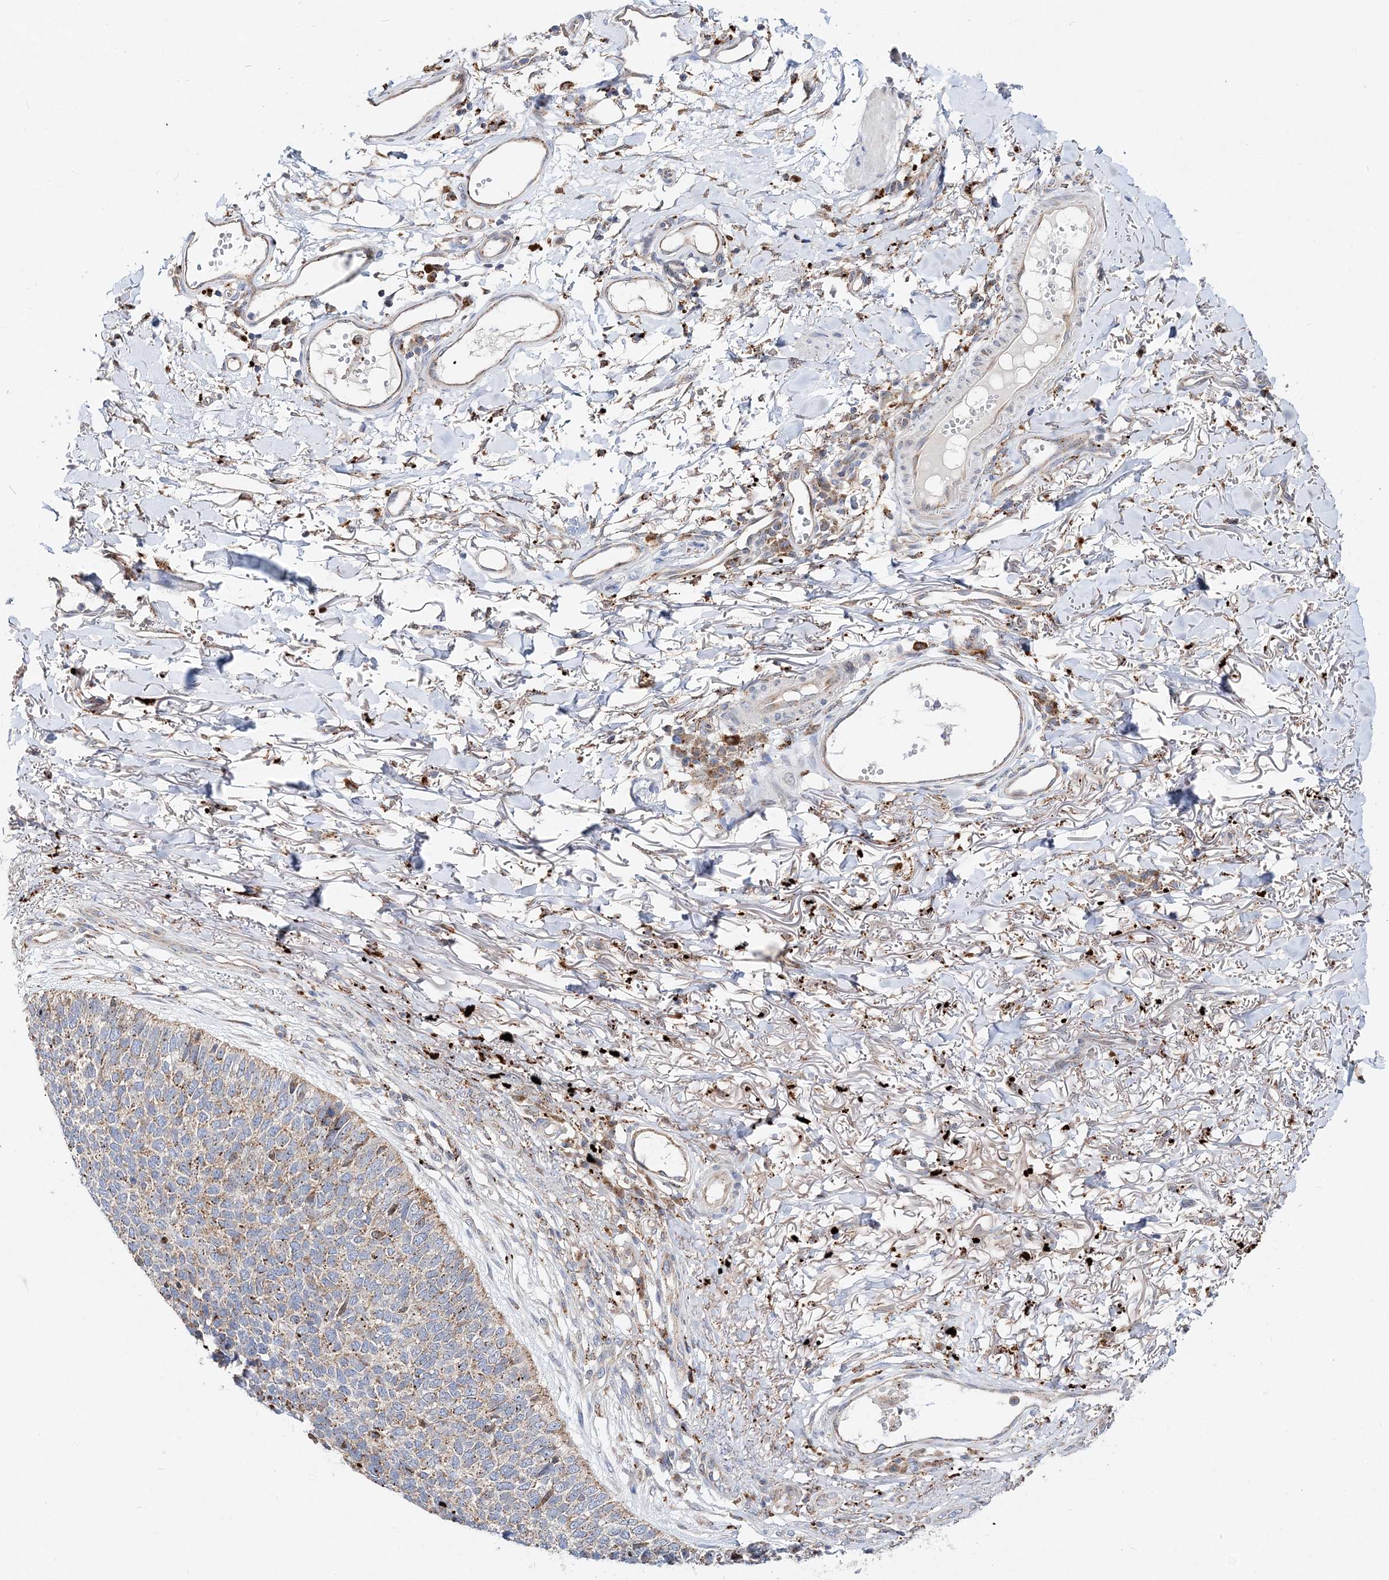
{"staining": {"intensity": "weak", "quantity": "25%-75%", "location": "cytoplasmic/membranous"}, "tissue": "skin cancer", "cell_type": "Tumor cells", "image_type": "cancer", "snomed": [{"axis": "morphology", "description": "Basal cell carcinoma"}, {"axis": "topography", "description": "Skin"}], "caption": "IHC staining of skin cancer, which displays low levels of weak cytoplasmic/membranous staining in approximately 25%-75% of tumor cells indicating weak cytoplasmic/membranous protein positivity. The staining was performed using DAB (3,3'-diaminobenzidine) (brown) for protein detection and nuclei were counterstained in hematoxylin (blue).", "gene": "C3orf38", "patient": {"sex": "female", "age": 84}}